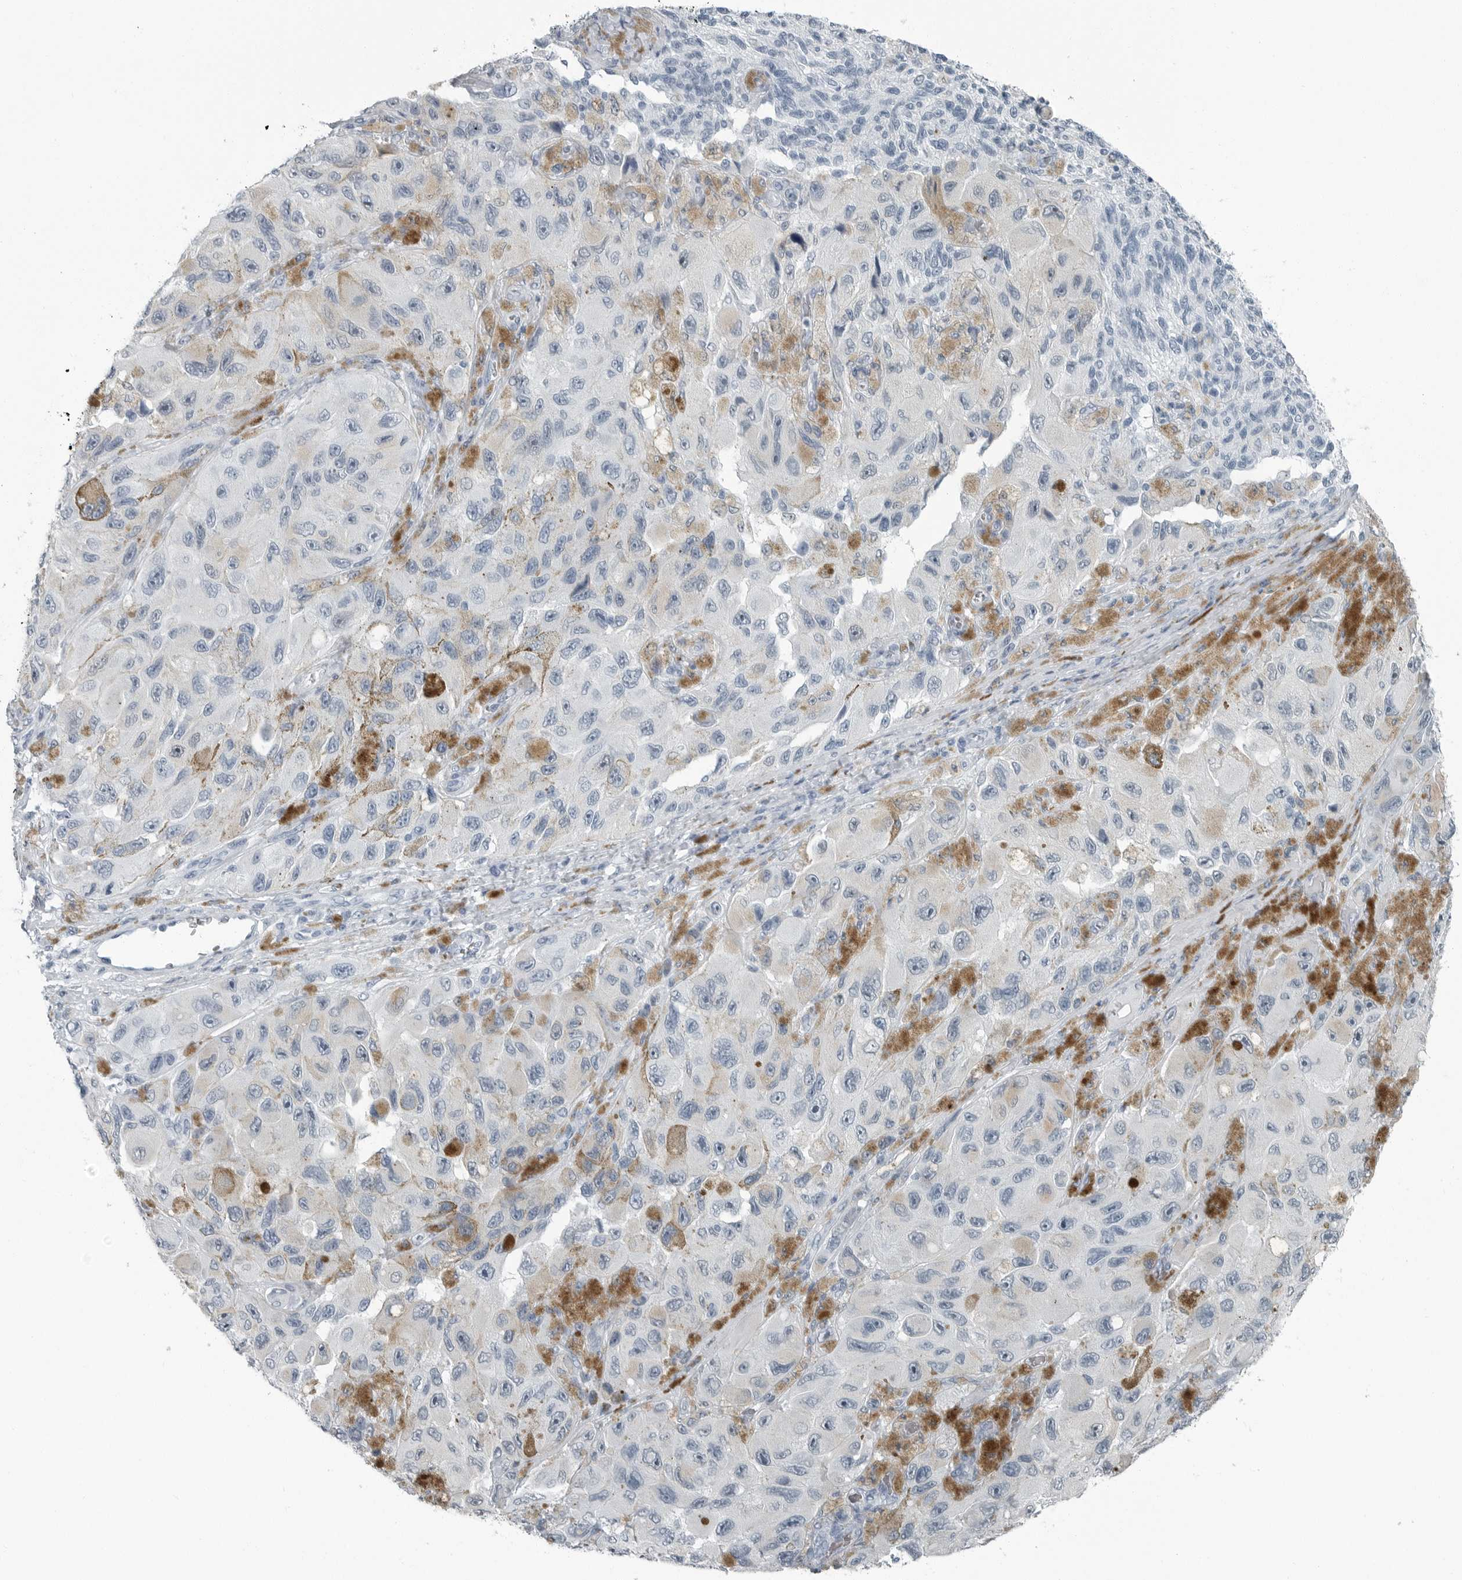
{"staining": {"intensity": "negative", "quantity": "none", "location": "none"}, "tissue": "melanoma", "cell_type": "Tumor cells", "image_type": "cancer", "snomed": [{"axis": "morphology", "description": "Malignant melanoma, NOS"}, {"axis": "topography", "description": "Skin"}], "caption": "The photomicrograph reveals no staining of tumor cells in melanoma.", "gene": "FABP6", "patient": {"sex": "female", "age": 73}}